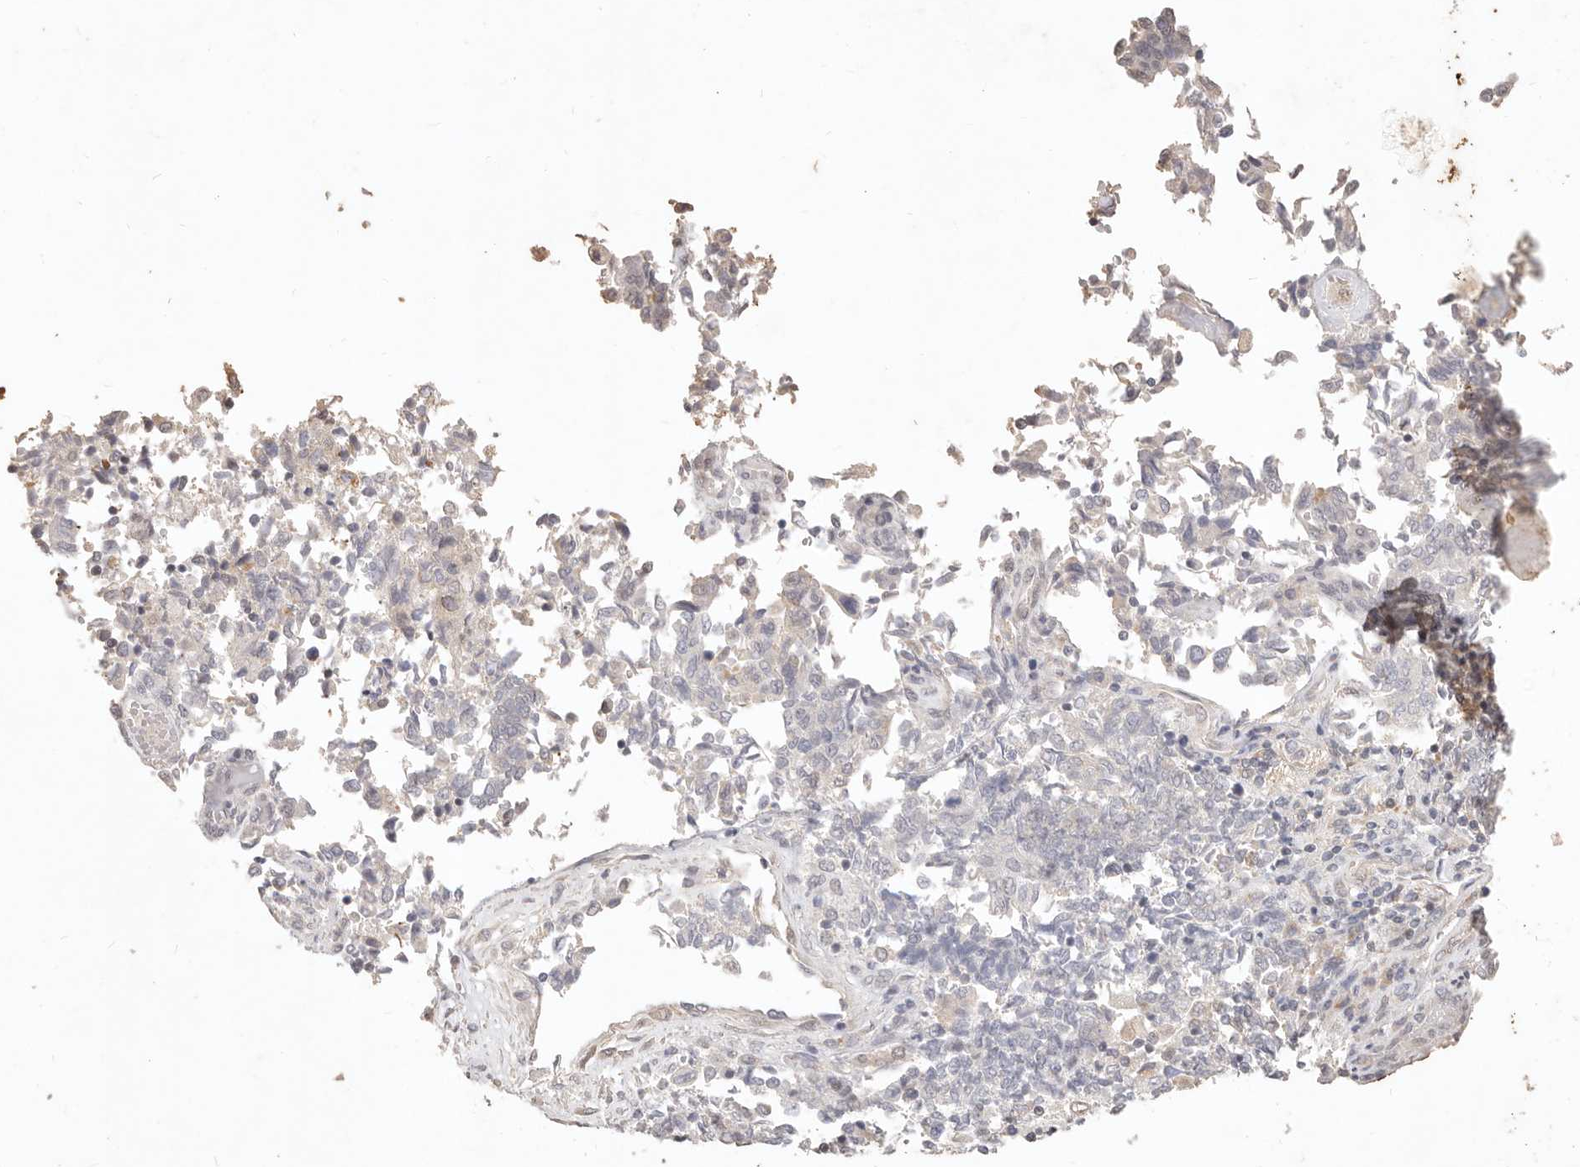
{"staining": {"intensity": "negative", "quantity": "none", "location": "none"}, "tissue": "endometrial cancer", "cell_type": "Tumor cells", "image_type": "cancer", "snomed": [{"axis": "morphology", "description": "Adenocarcinoma, NOS"}, {"axis": "topography", "description": "Endometrium"}], "caption": "This photomicrograph is of endometrial cancer stained with immunohistochemistry (IHC) to label a protein in brown with the nuclei are counter-stained blue. There is no positivity in tumor cells. The staining was performed using DAB (3,3'-diaminobenzidine) to visualize the protein expression in brown, while the nuclei were stained in blue with hematoxylin (Magnification: 20x).", "gene": "KIF9", "patient": {"sex": "female", "age": 80}}